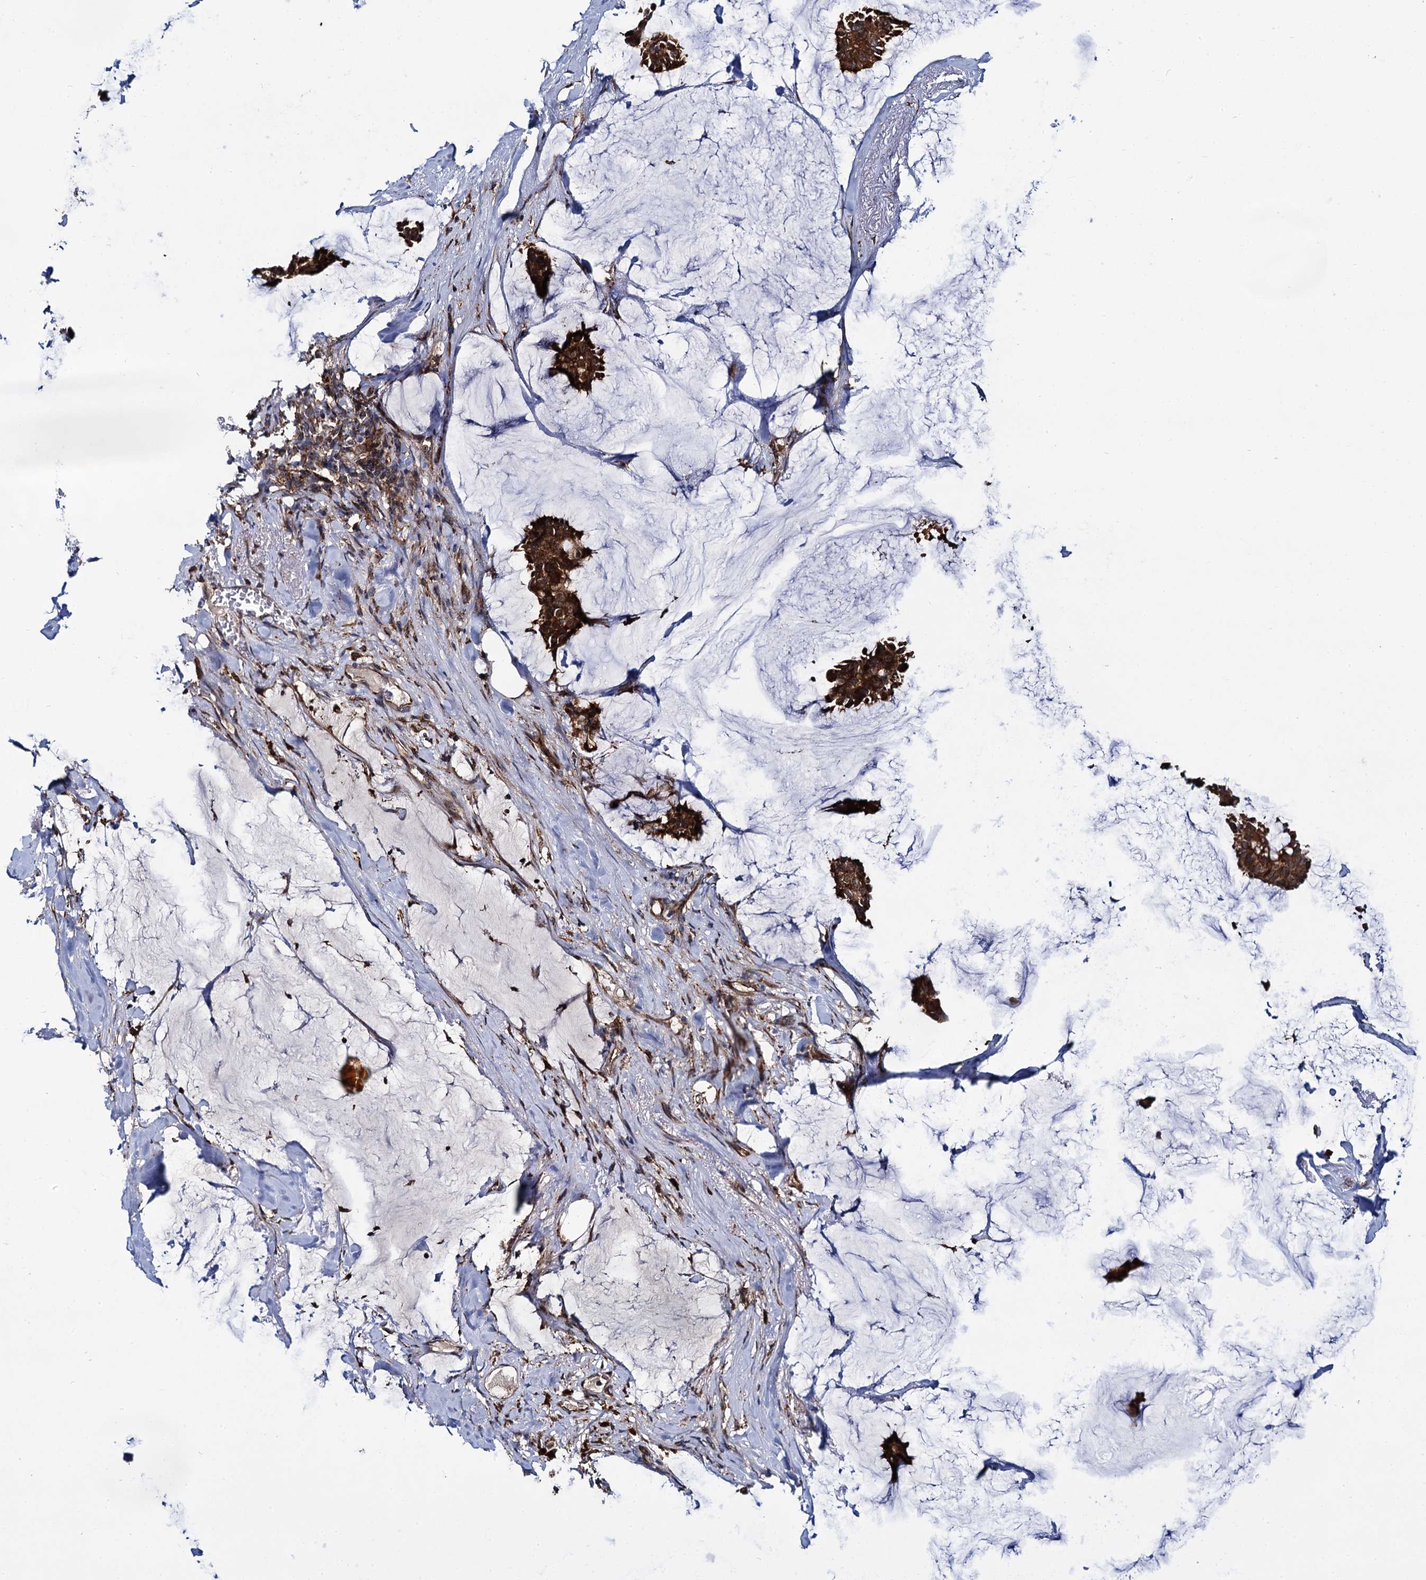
{"staining": {"intensity": "strong", "quantity": ">75%", "location": "cytoplasmic/membranous"}, "tissue": "breast cancer", "cell_type": "Tumor cells", "image_type": "cancer", "snomed": [{"axis": "morphology", "description": "Duct carcinoma"}, {"axis": "topography", "description": "Breast"}], "caption": "Brown immunohistochemical staining in human breast invasive ductal carcinoma displays strong cytoplasmic/membranous staining in approximately >75% of tumor cells. Nuclei are stained in blue.", "gene": "UFM1", "patient": {"sex": "female", "age": 93}}